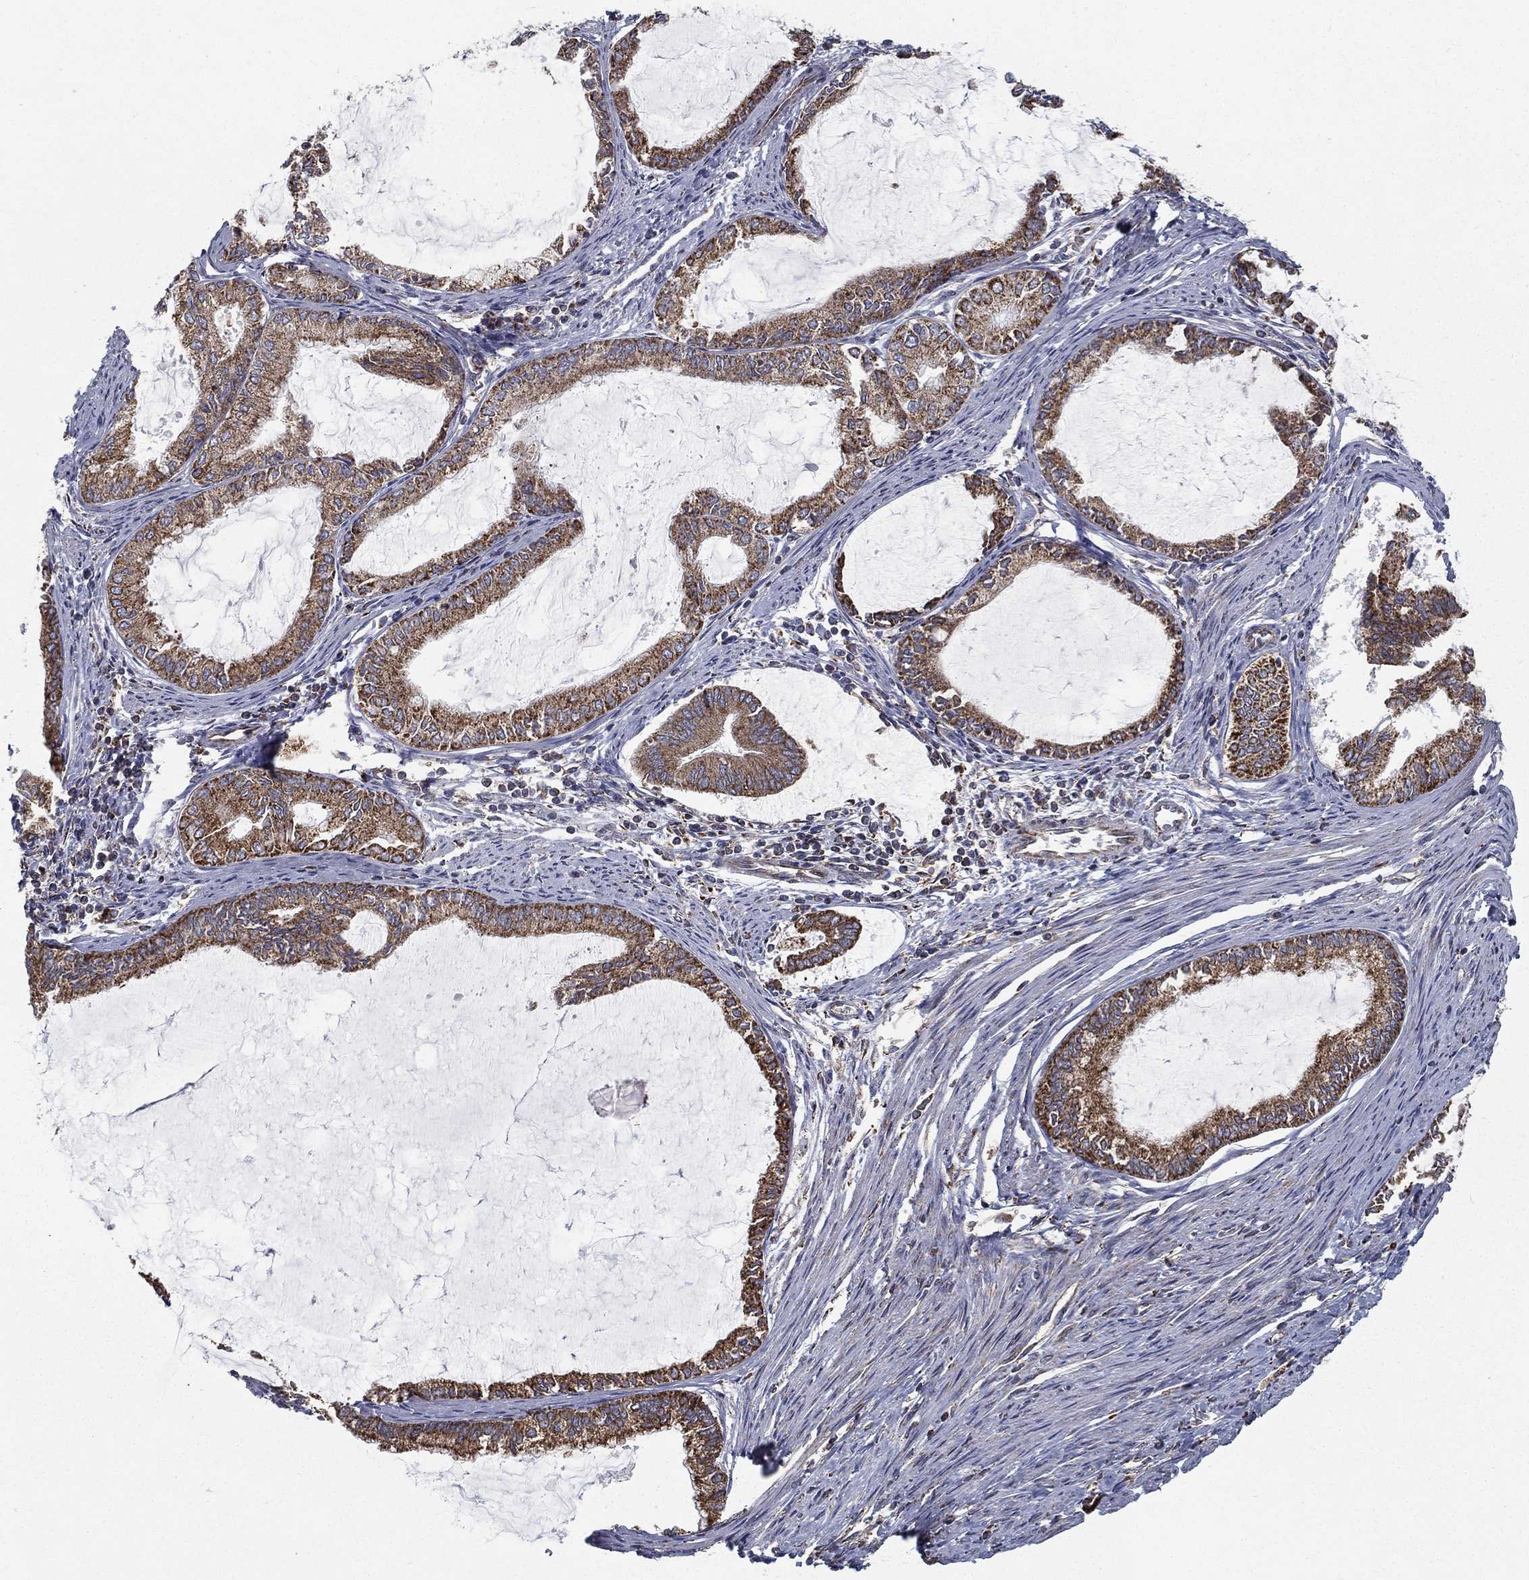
{"staining": {"intensity": "moderate", "quantity": ">75%", "location": "cytoplasmic/membranous"}, "tissue": "endometrial cancer", "cell_type": "Tumor cells", "image_type": "cancer", "snomed": [{"axis": "morphology", "description": "Adenocarcinoma, NOS"}, {"axis": "topography", "description": "Endometrium"}], "caption": "Endometrial cancer stained with DAB immunohistochemistry (IHC) shows medium levels of moderate cytoplasmic/membranous positivity in approximately >75% of tumor cells.", "gene": "MT-CYB", "patient": {"sex": "female", "age": 86}}